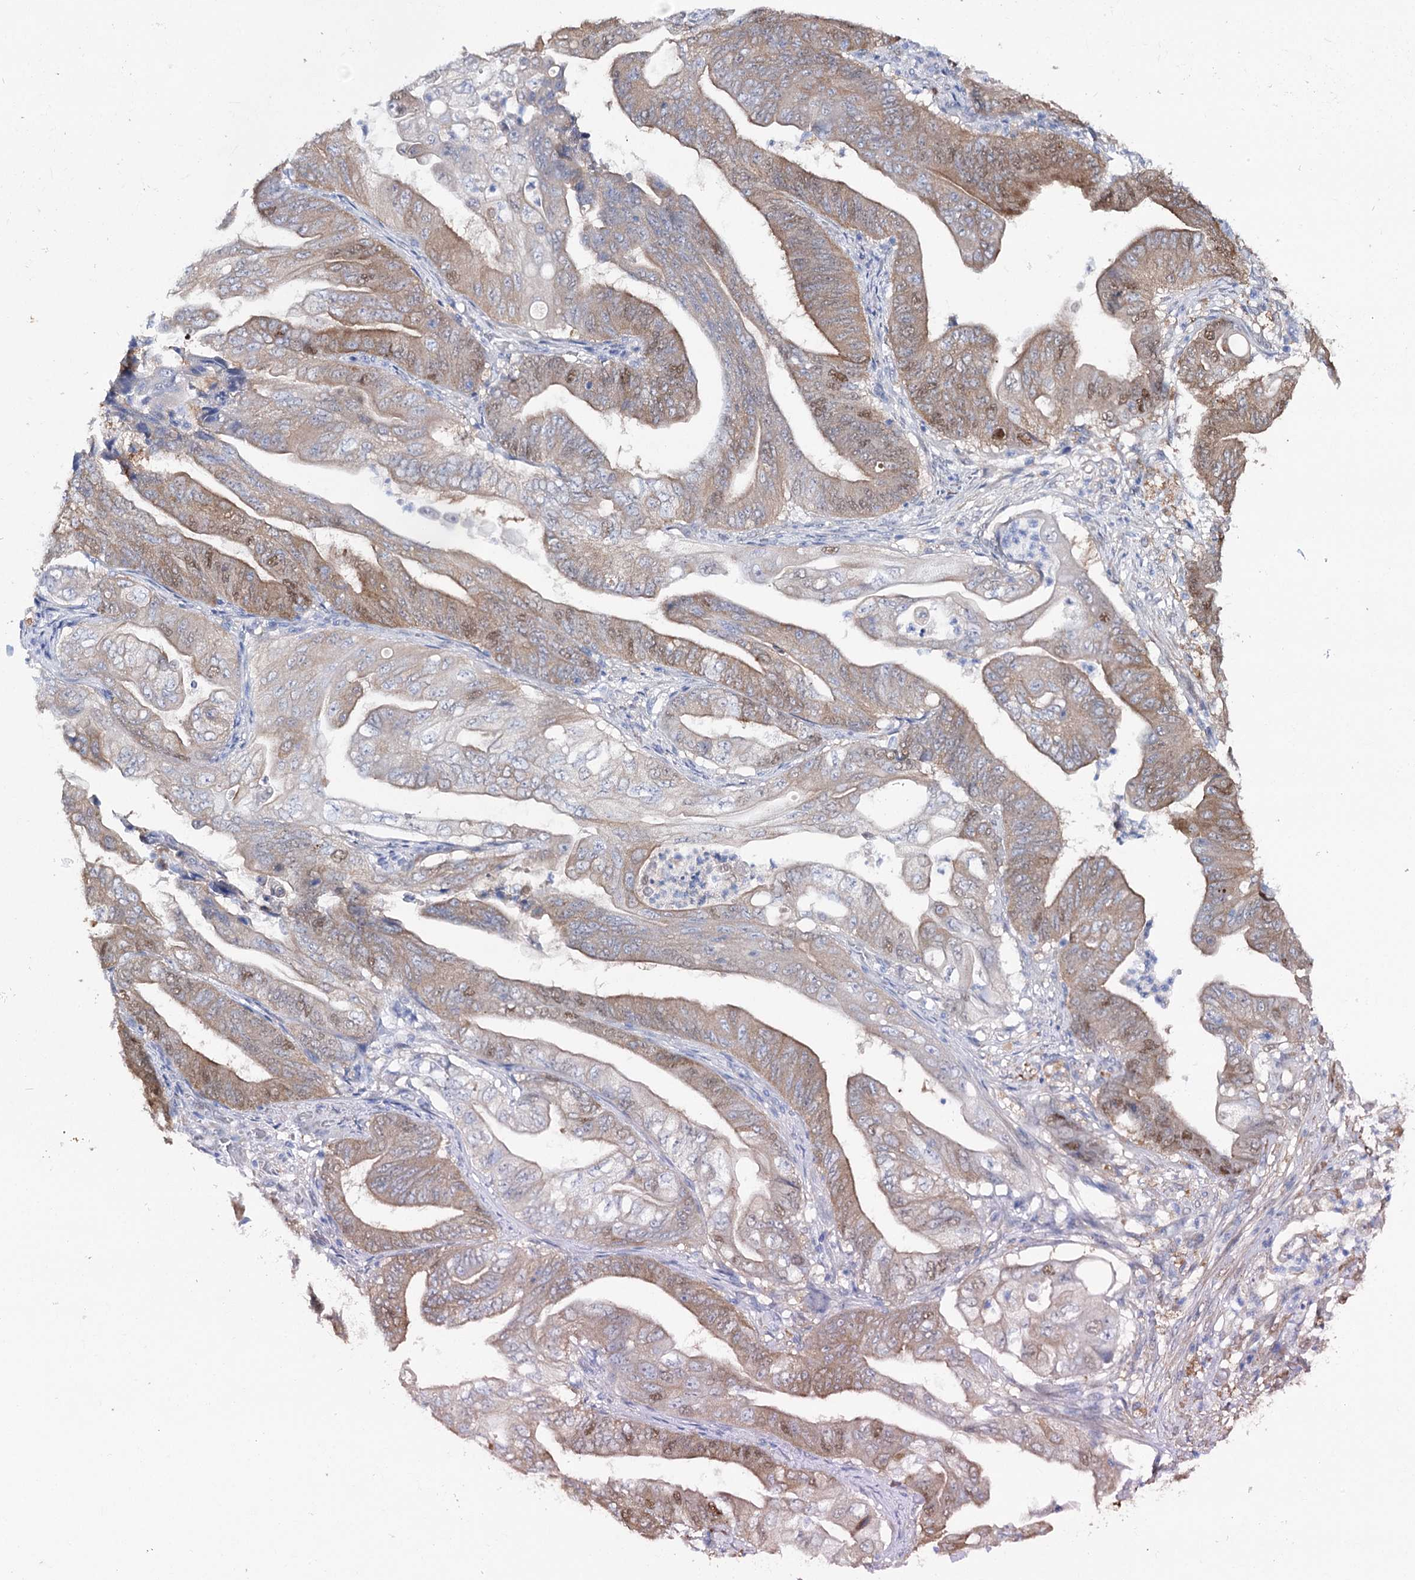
{"staining": {"intensity": "moderate", "quantity": "25%-75%", "location": "cytoplasmic/membranous,nuclear"}, "tissue": "stomach cancer", "cell_type": "Tumor cells", "image_type": "cancer", "snomed": [{"axis": "morphology", "description": "Adenocarcinoma, NOS"}, {"axis": "topography", "description": "Stomach"}], "caption": "High-power microscopy captured an immunohistochemistry photomicrograph of adenocarcinoma (stomach), revealing moderate cytoplasmic/membranous and nuclear expression in about 25%-75% of tumor cells.", "gene": "UGDH", "patient": {"sex": "female", "age": 73}}